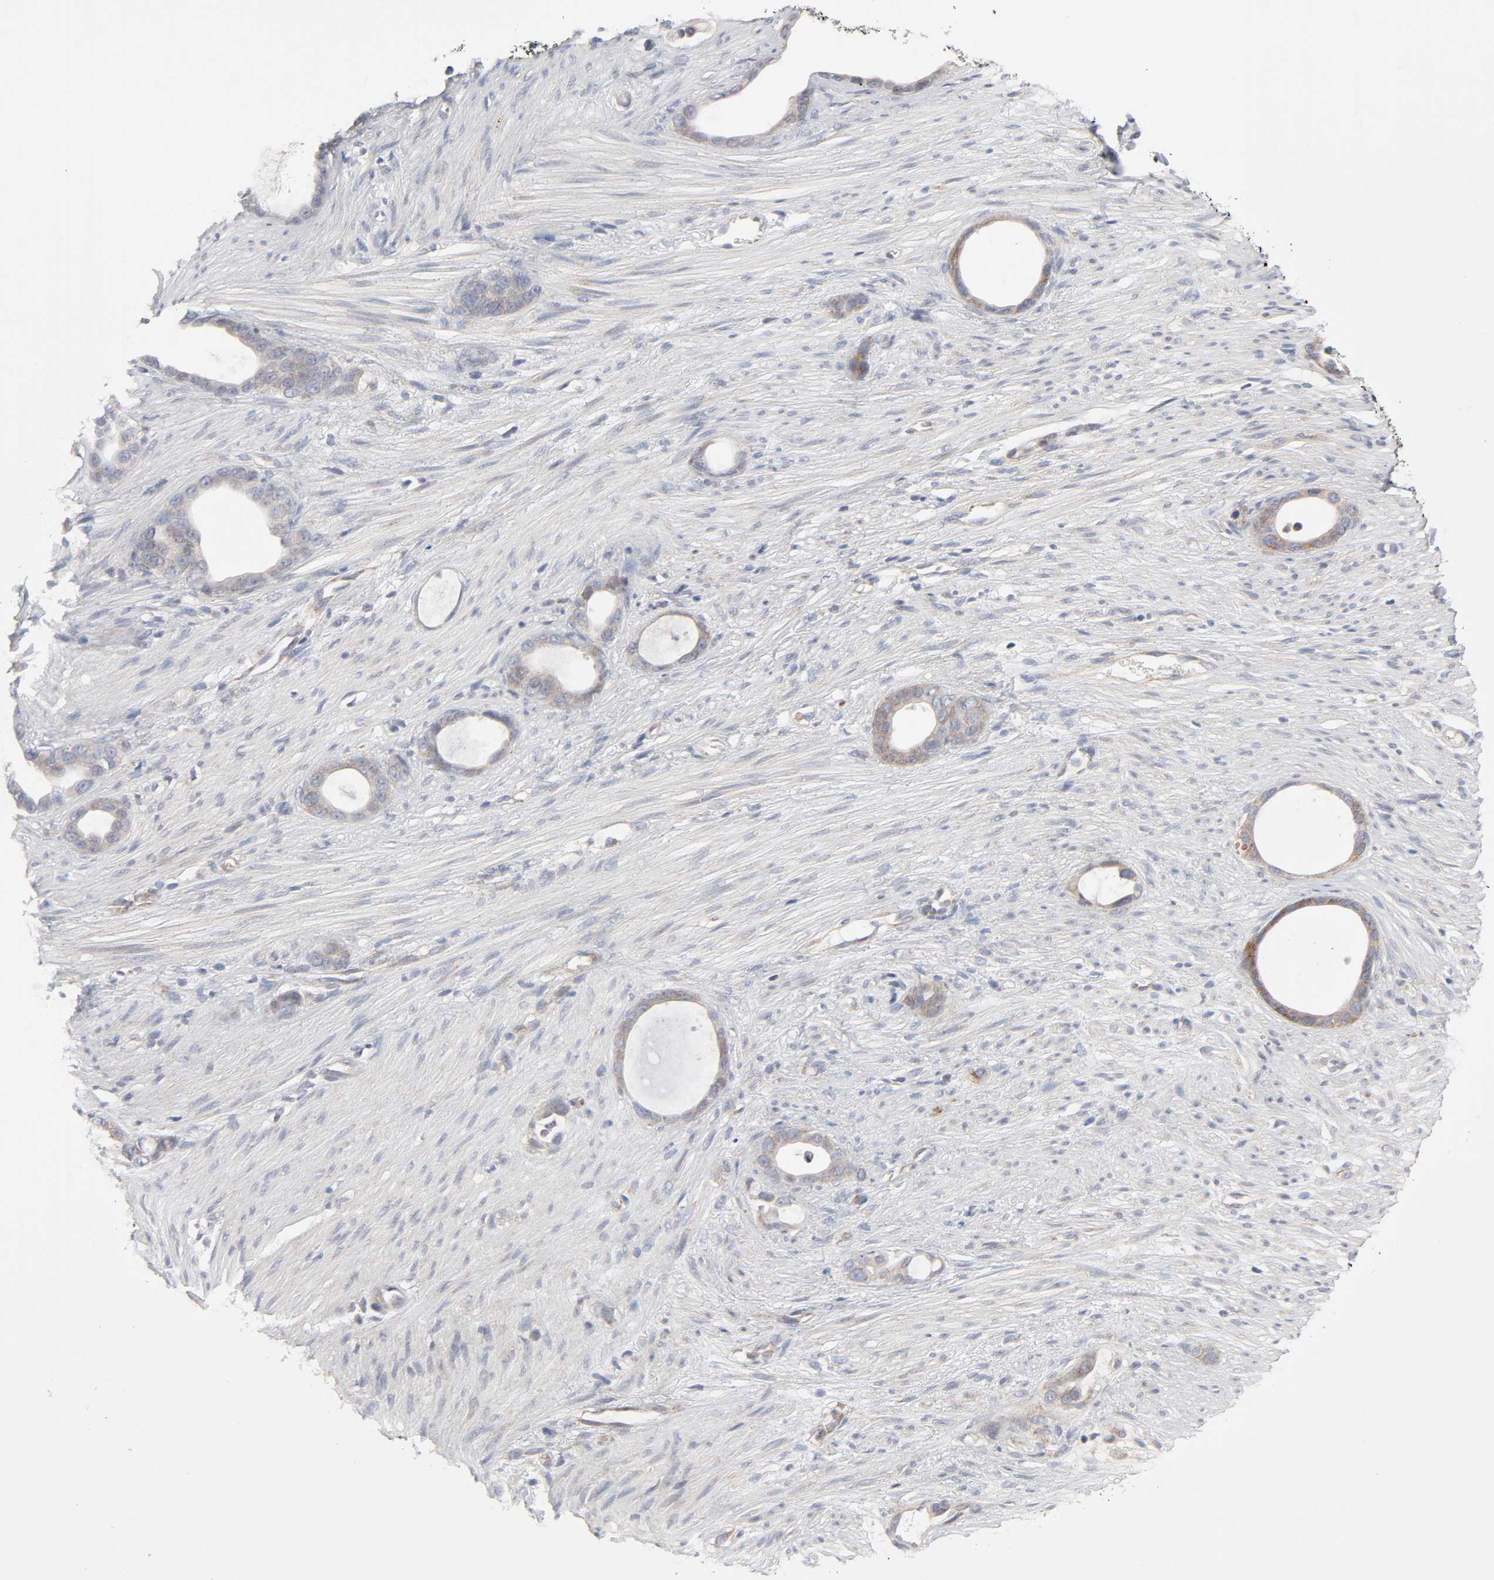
{"staining": {"intensity": "weak", "quantity": ">75%", "location": "cytoplasmic/membranous"}, "tissue": "stomach cancer", "cell_type": "Tumor cells", "image_type": "cancer", "snomed": [{"axis": "morphology", "description": "Adenocarcinoma, NOS"}, {"axis": "topography", "description": "Stomach"}], "caption": "A brown stain labels weak cytoplasmic/membranous positivity of a protein in adenocarcinoma (stomach) tumor cells.", "gene": "IL4R", "patient": {"sex": "female", "age": 75}}